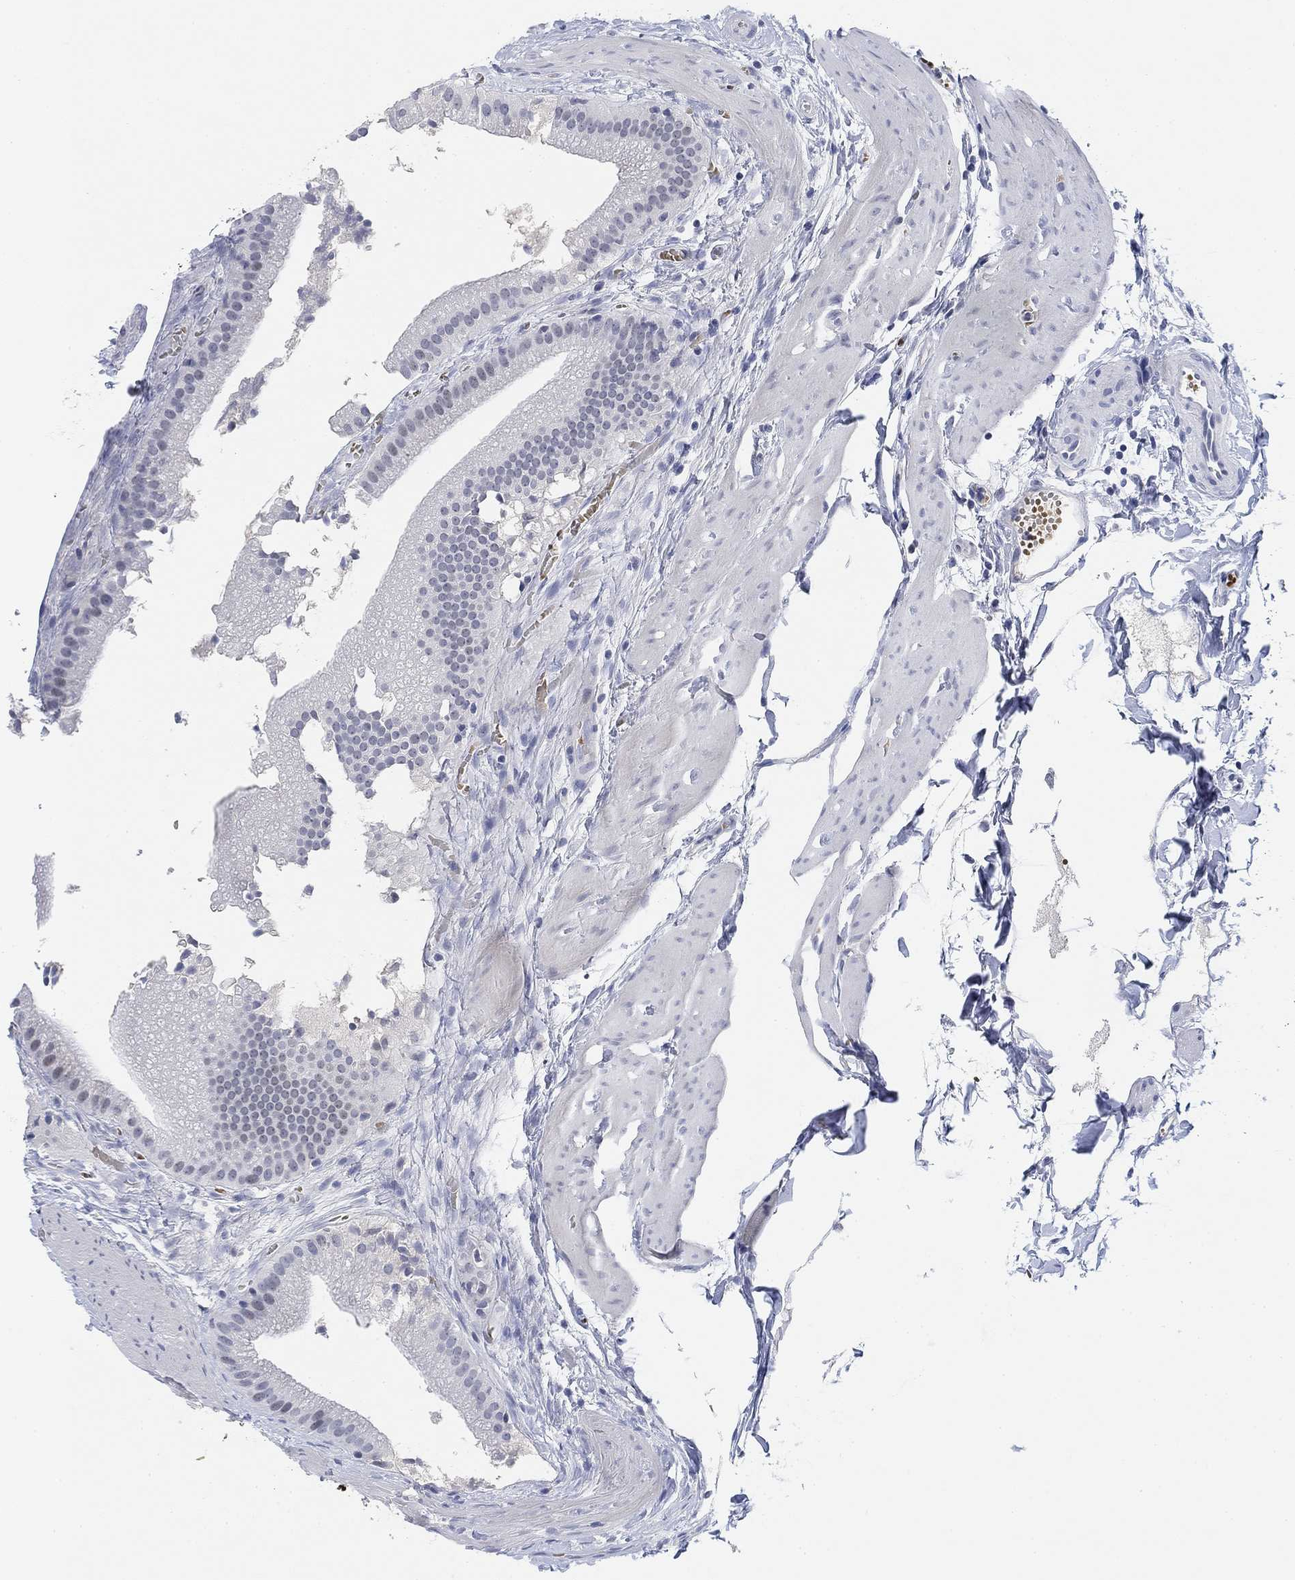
{"staining": {"intensity": "negative", "quantity": "none", "location": "none"}, "tissue": "gallbladder", "cell_type": "Glandular cells", "image_type": "normal", "snomed": [{"axis": "morphology", "description": "Normal tissue, NOS"}, {"axis": "topography", "description": "Gallbladder"}], "caption": "This is an immunohistochemistry (IHC) micrograph of normal human gallbladder. There is no positivity in glandular cells.", "gene": "PAX6", "patient": {"sex": "male", "age": 67}}